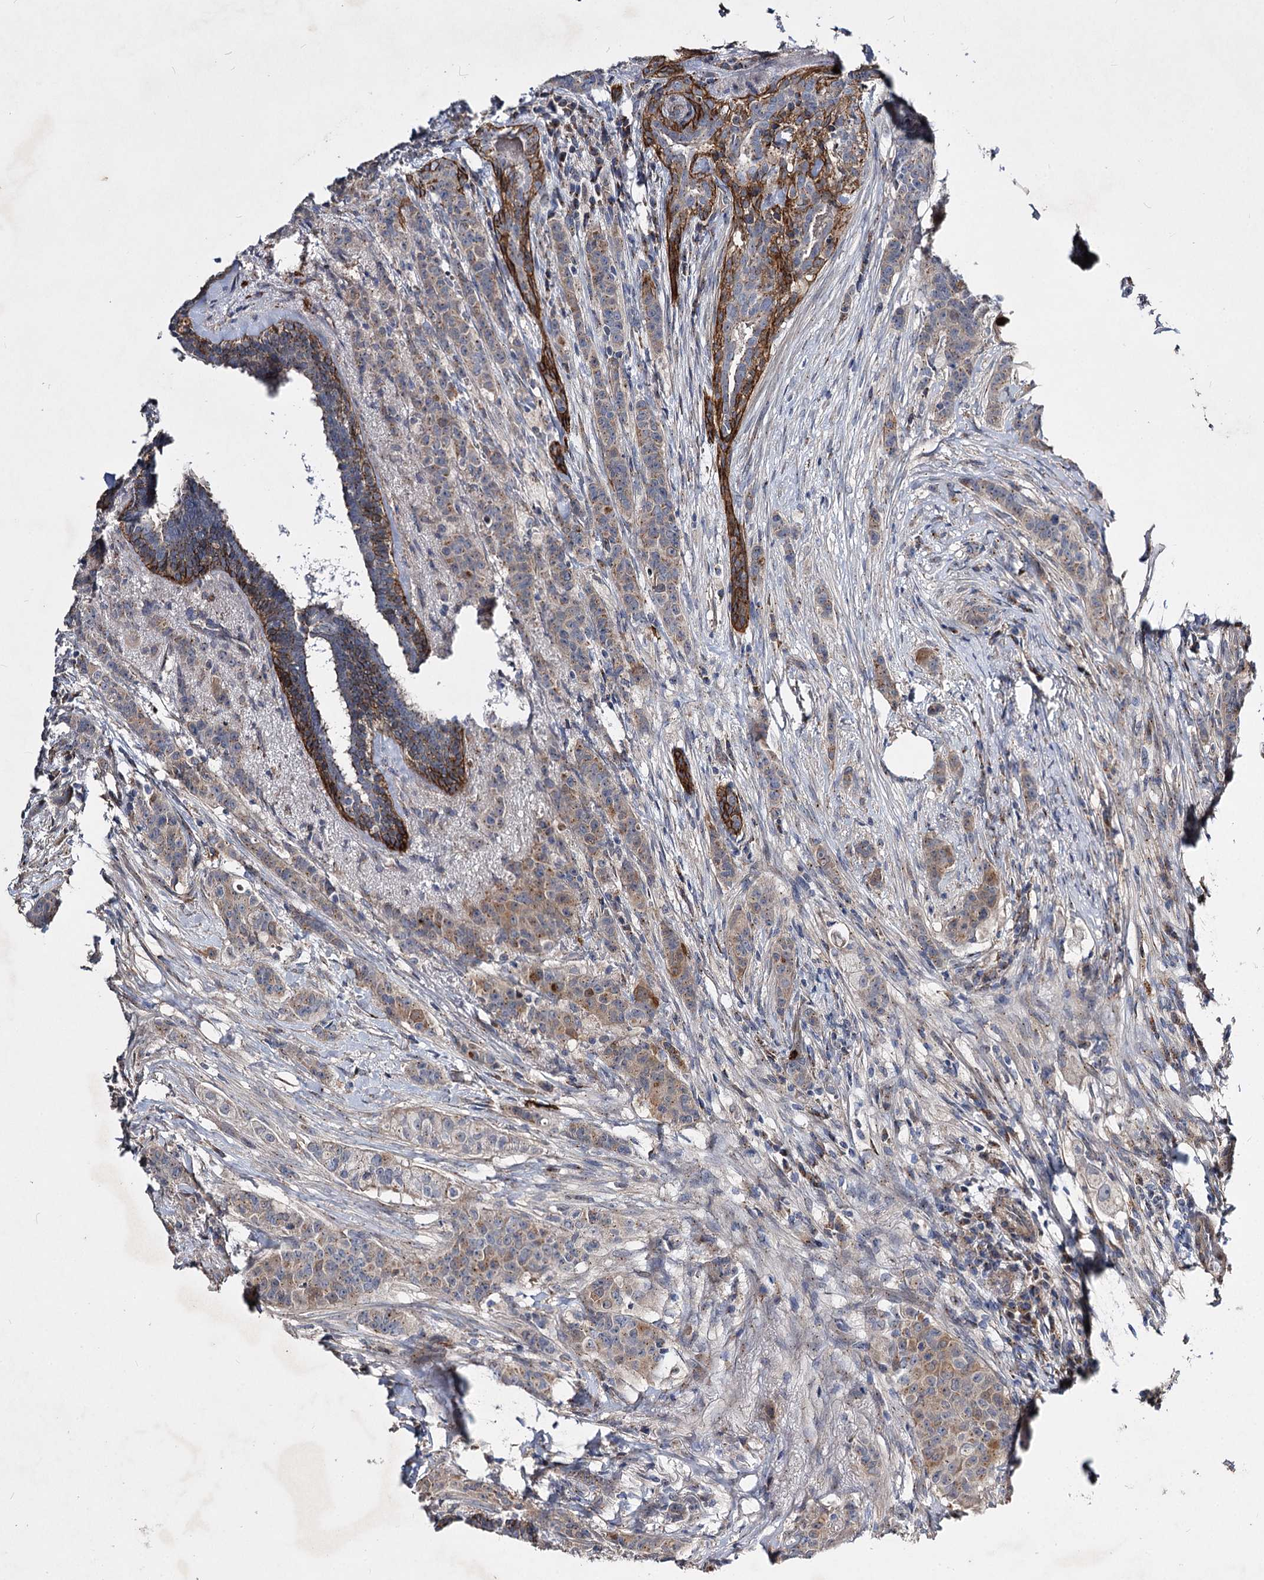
{"staining": {"intensity": "weak", "quantity": "25%-75%", "location": "cytoplasmic/membranous"}, "tissue": "breast cancer", "cell_type": "Tumor cells", "image_type": "cancer", "snomed": [{"axis": "morphology", "description": "Duct carcinoma"}, {"axis": "topography", "description": "Breast"}], "caption": "A low amount of weak cytoplasmic/membranous staining is present in approximately 25%-75% of tumor cells in breast invasive ductal carcinoma tissue.", "gene": "MINDY3", "patient": {"sex": "female", "age": 40}}